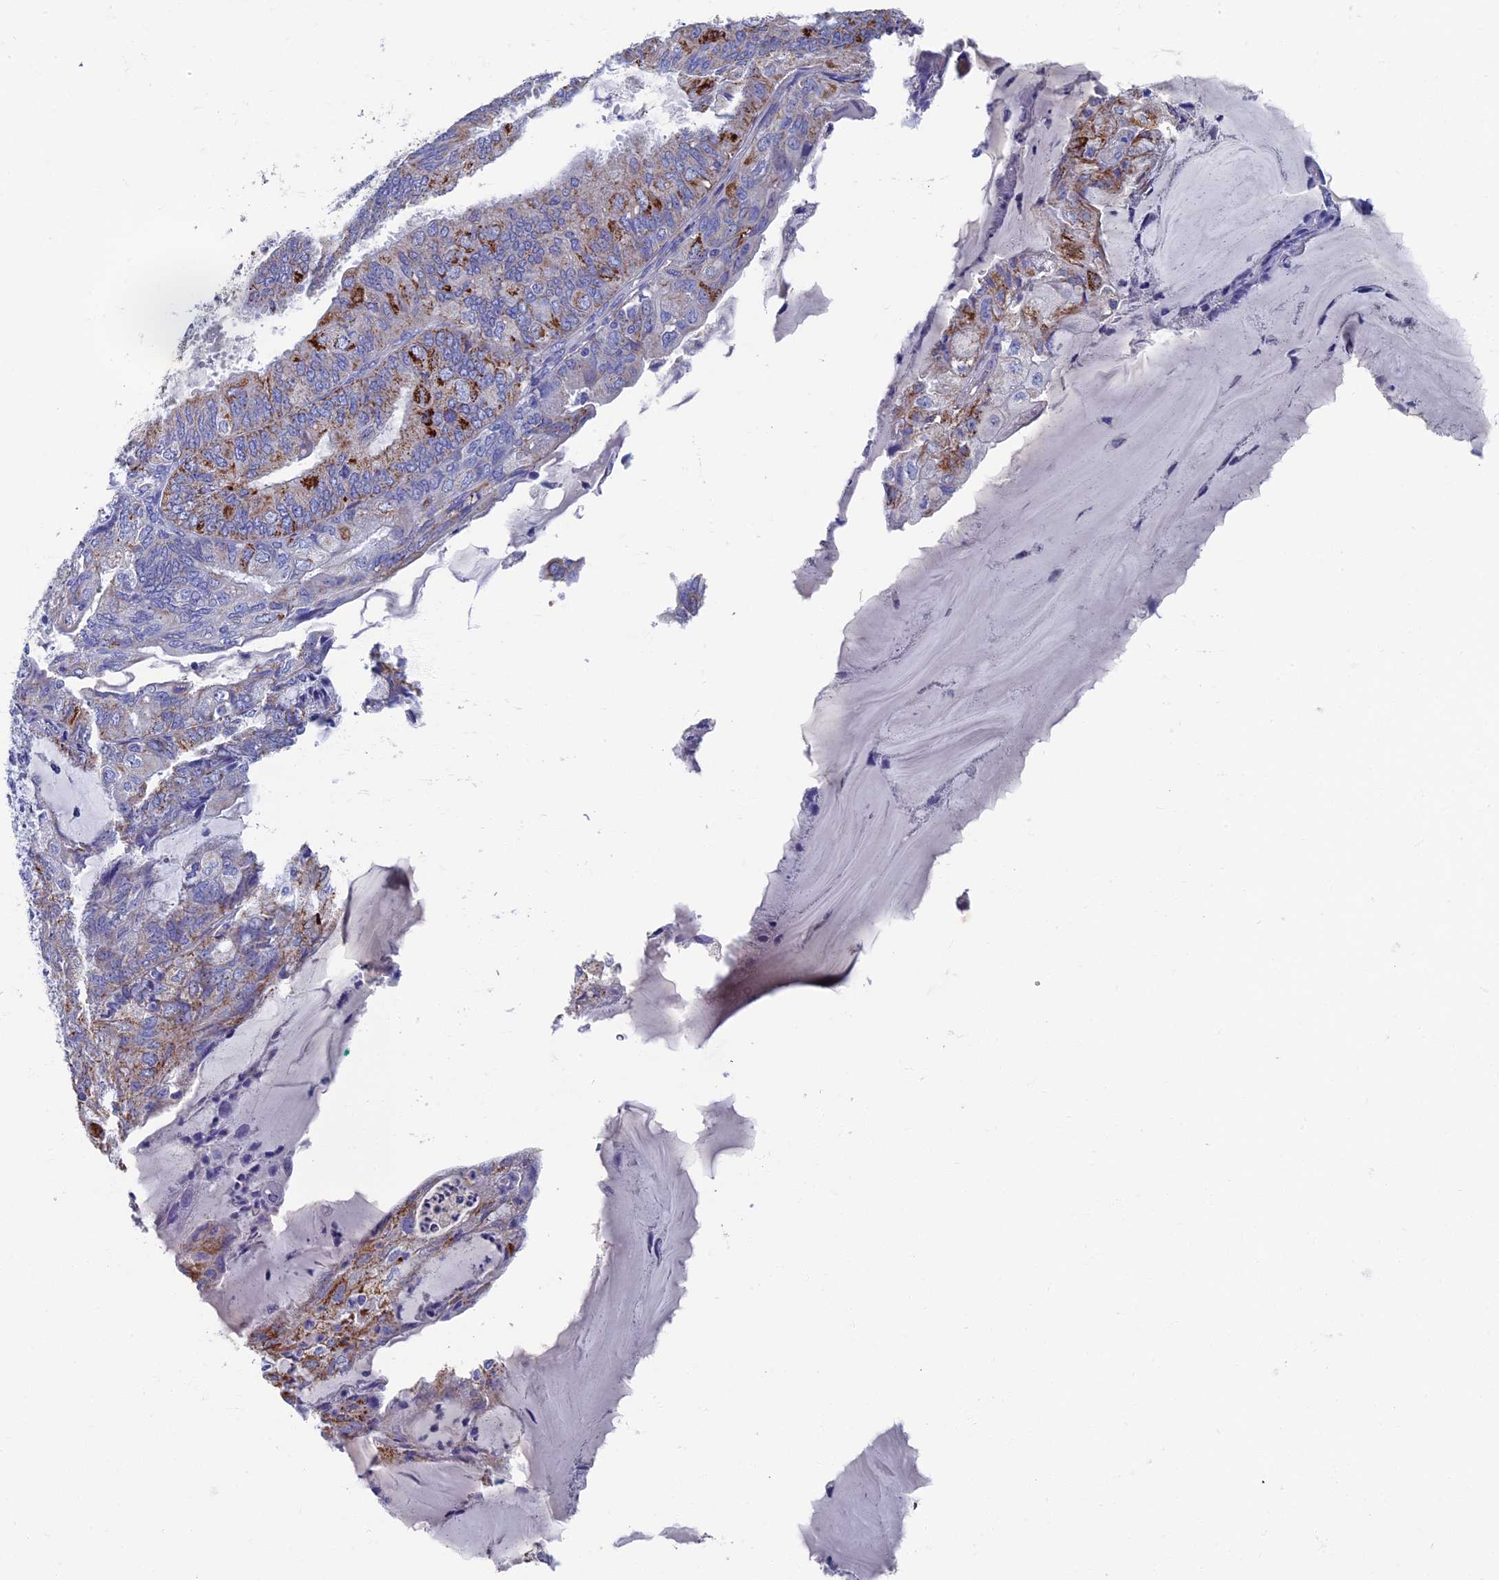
{"staining": {"intensity": "moderate", "quantity": "25%-75%", "location": "cytoplasmic/membranous"}, "tissue": "endometrial cancer", "cell_type": "Tumor cells", "image_type": "cancer", "snomed": [{"axis": "morphology", "description": "Adenocarcinoma, NOS"}, {"axis": "topography", "description": "Endometrium"}], "caption": "Endometrial adenocarcinoma stained for a protein (brown) displays moderate cytoplasmic/membranous positive positivity in approximately 25%-75% of tumor cells.", "gene": "OAT", "patient": {"sex": "female", "age": 81}}